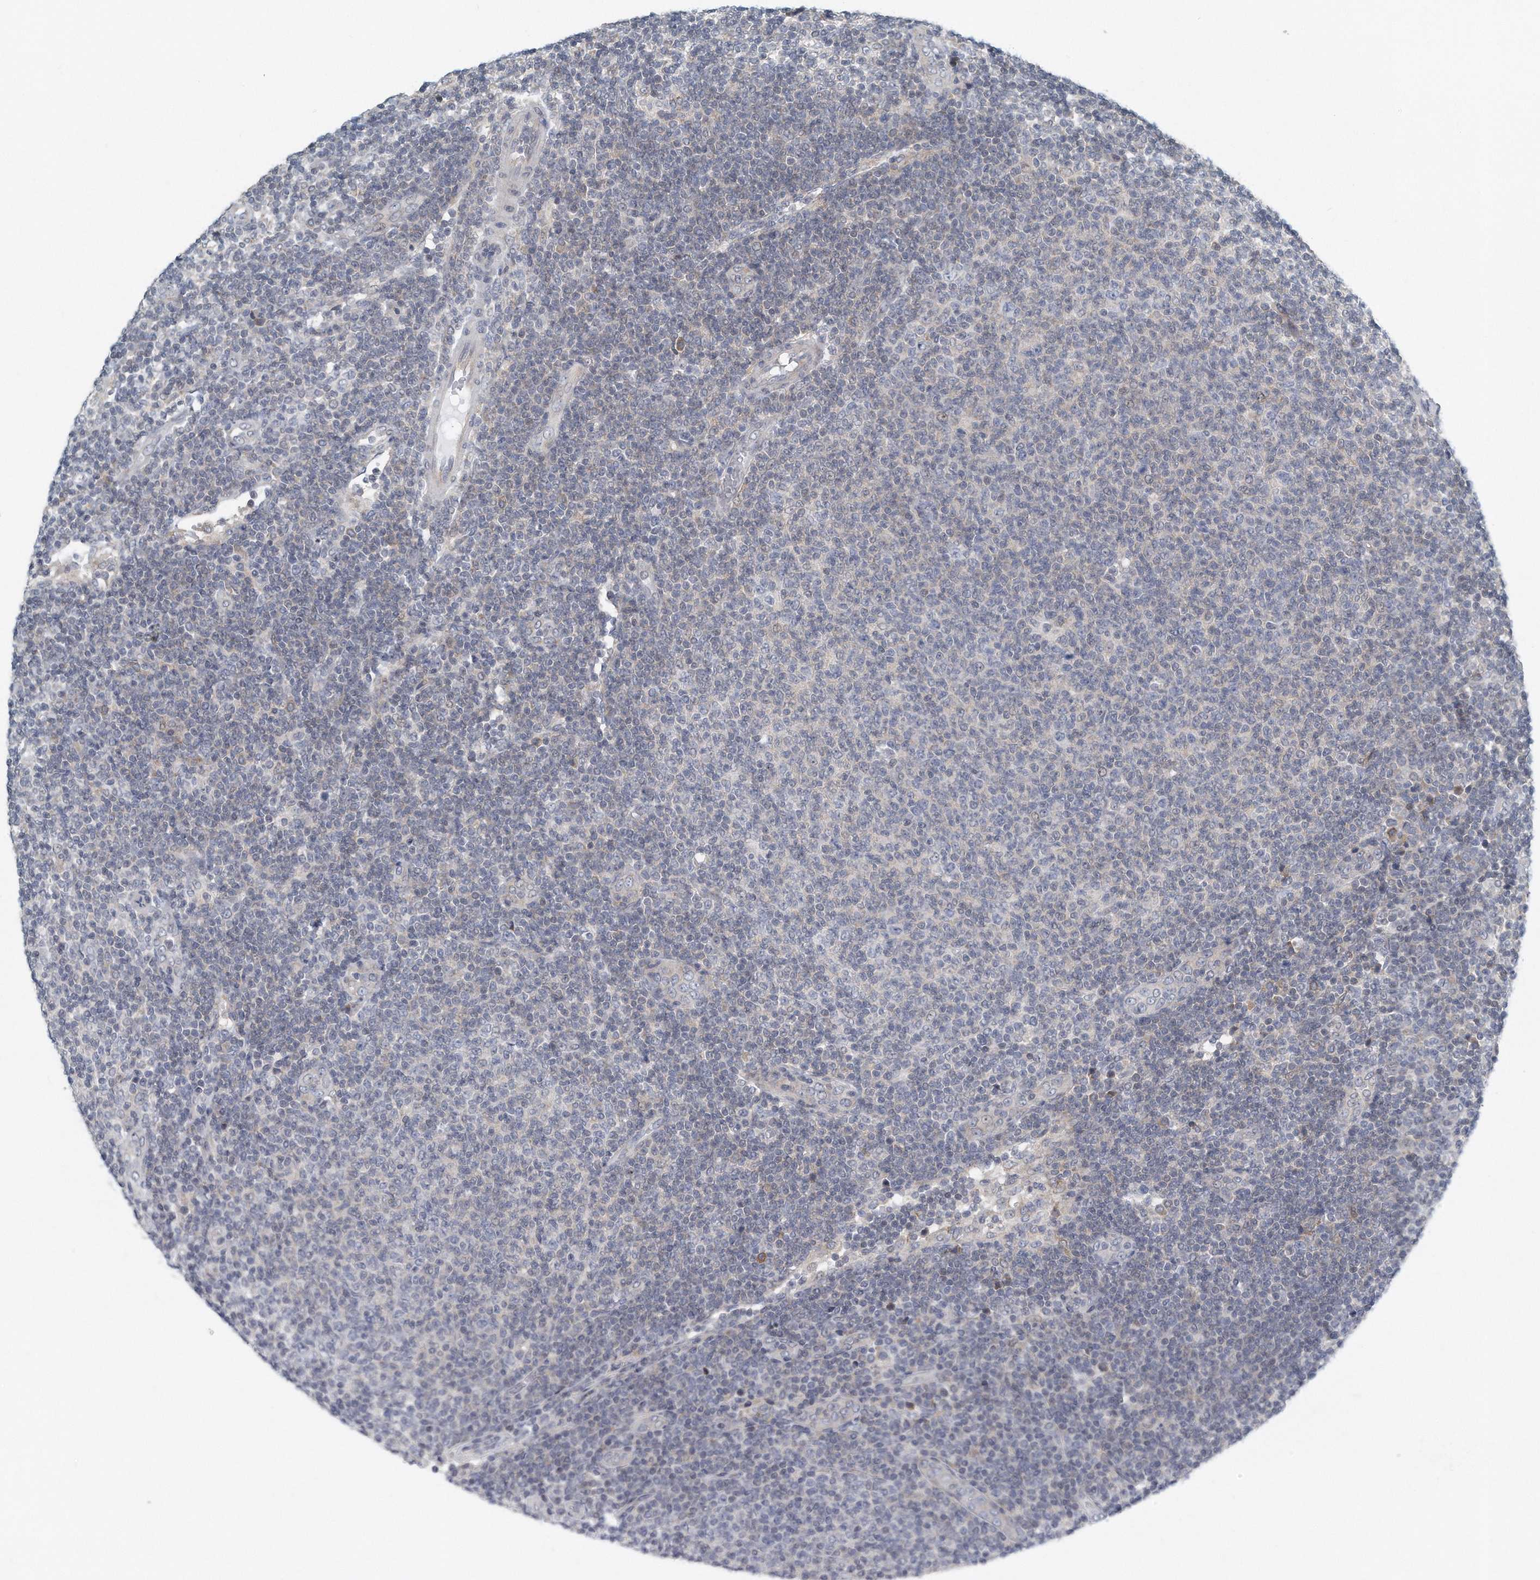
{"staining": {"intensity": "negative", "quantity": "none", "location": "none"}, "tissue": "lymphoma", "cell_type": "Tumor cells", "image_type": "cancer", "snomed": [{"axis": "morphology", "description": "Malignant lymphoma, non-Hodgkin's type, Low grade"}, {"axis": "topography", "description": "Lymph node"}], "caption": "This is an immunohistochemistry (IHC) micrograph of lymphoma. There is no positivity in tumor cells.", "gene": "VLDLR", "patient": {"sex": "male", "age": 66}}